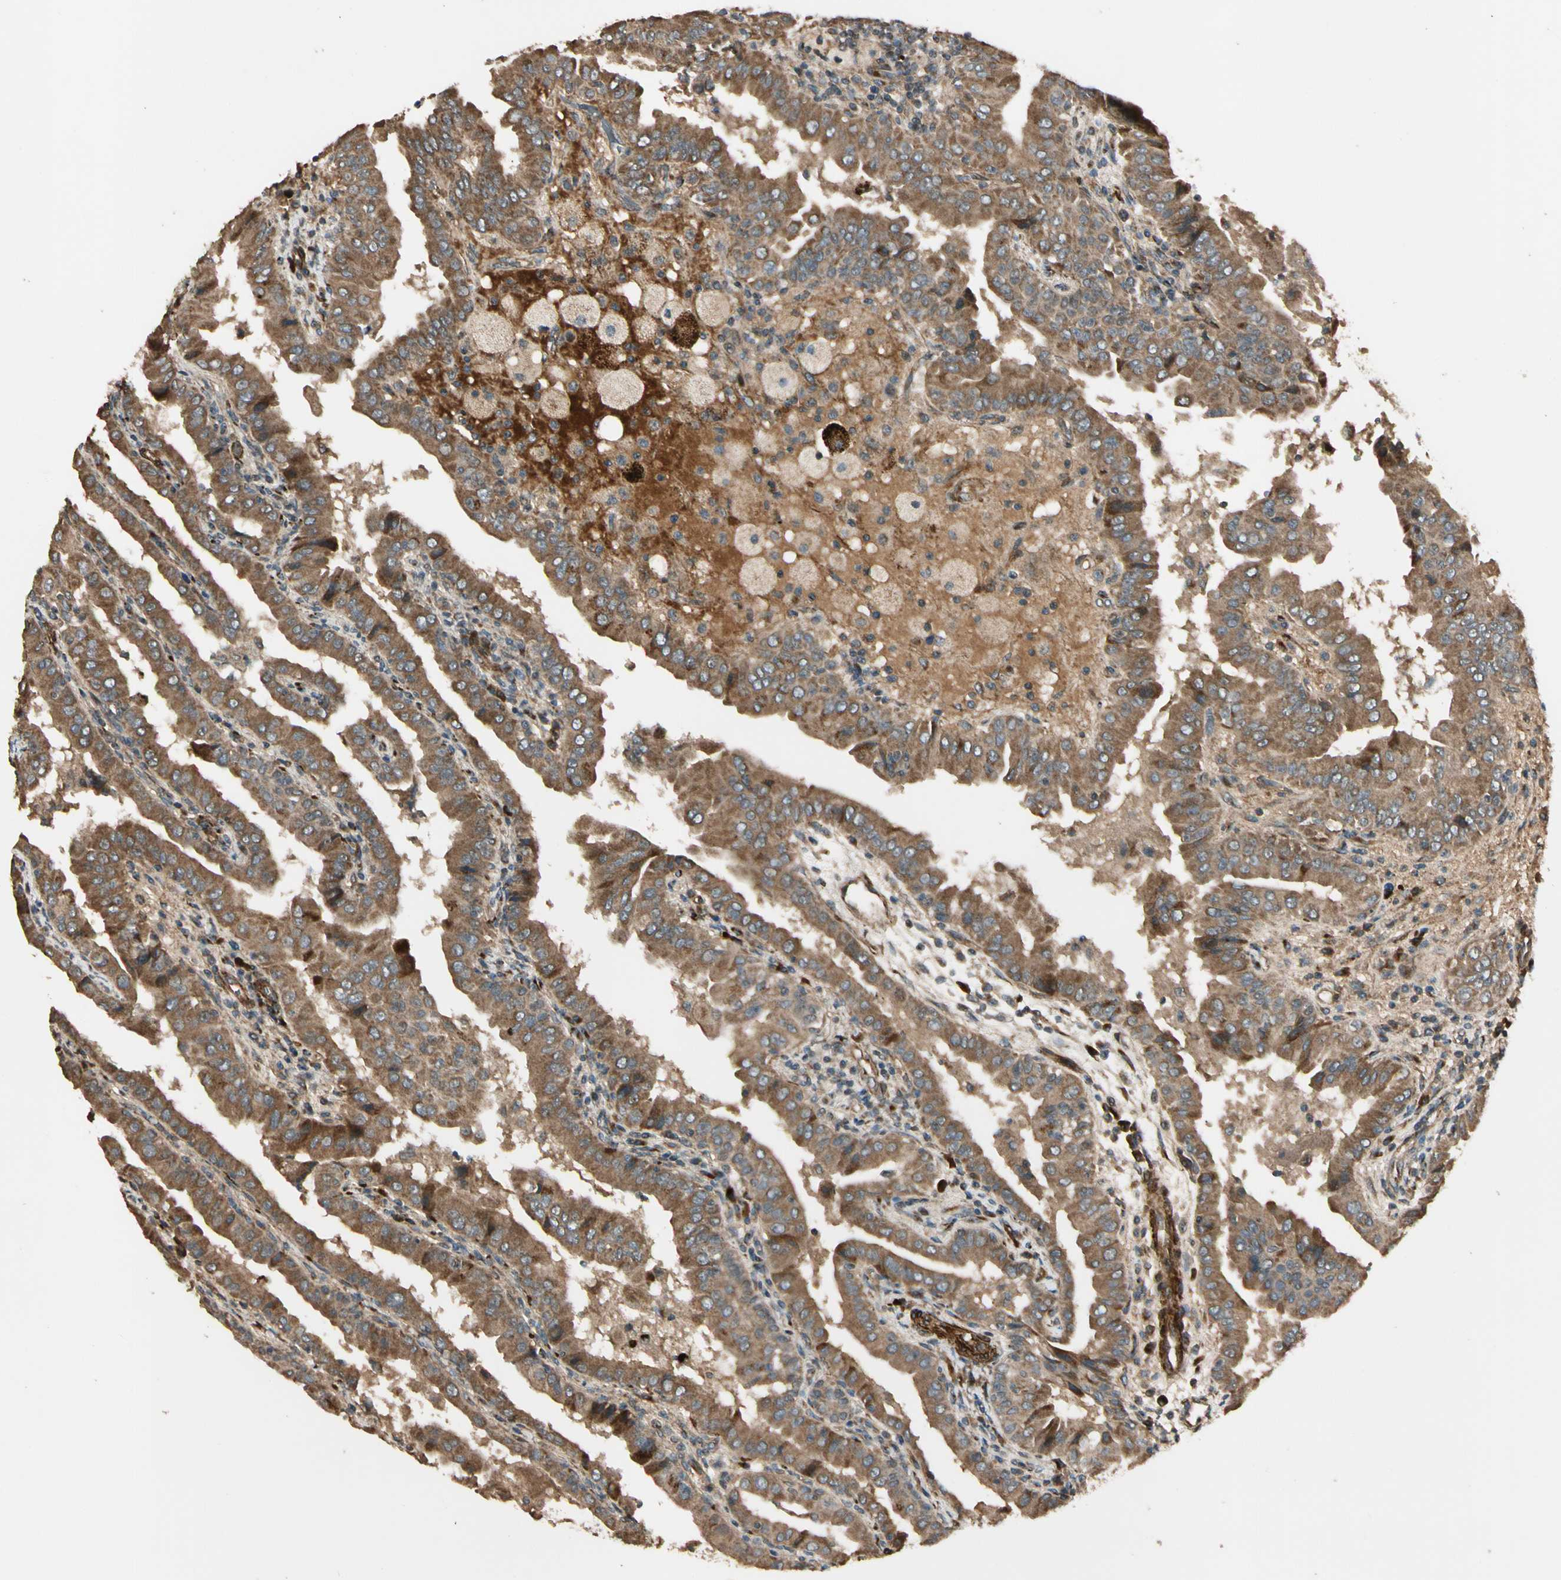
{"staining": {"intensity": "moderate", "quantity": ">75%", "location": "cytoplasmic/membranous"}, "tissue": "thyroid cancer", "cell_type": "Tumor cells", "image_type": "cancer", "snomed": [{"axis": "morphology", "description": "Papillary adenocarcinoma, NOS"}, {"axis": "topography", "description": "Thyroid gland"}], "caption": "Immunohistochemistry micrograph of thyroid cancer (papillary adenocarcinoma) stained for a protein (brown), which demonstrates medium levels of moderate cytoplasmic/membranous staining in about >75% of tumor cells.", "gene": "GCK", "patient": {"sex": "male", "age": 33}}